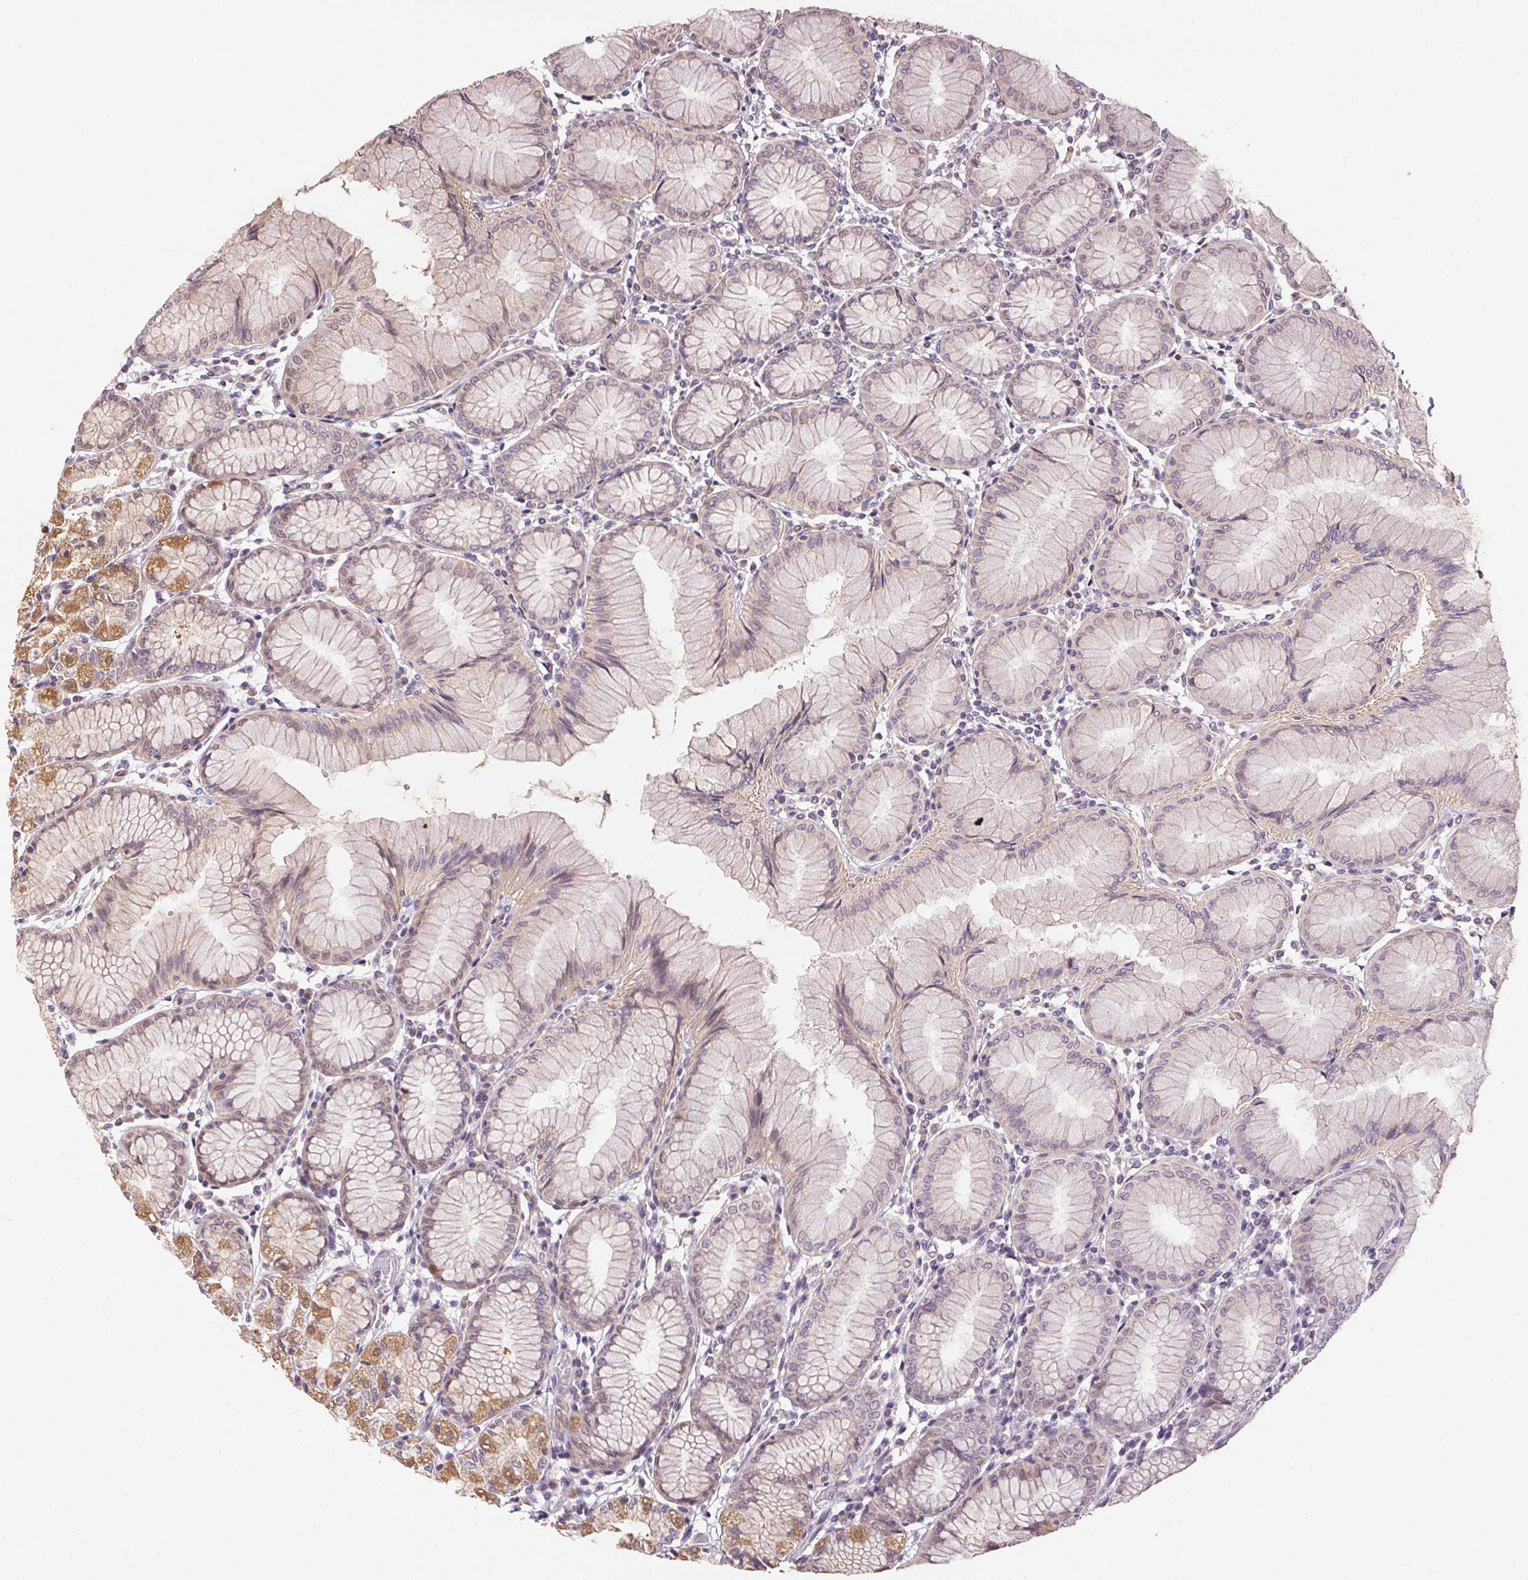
{"staining": {"intensity": "moderate", "quantity": "<25%", "location": "cytoplasmic/membranous"}, "tissue": "stomach", "cell_type": "Glandular cells", "image_type": "normal", "snomed": [{"axis": "morphology", "description": "Normal tissue, NOS"}, {"axis": "topography", "description": "Stomach"}], "caption": "Immunohistochemistry staining of benign stomach, which reveals low levels of moderate cytoplasmic/membranous staining in about <25% of glandular cells indicating moderate cytoplasmic/membranous protein expression. The staining was performed using DAB (brown) for protein detection and nuclei were counterstained in hematoxylin (blue).", "gene": "SC5D", "patient": {"sex": "female", "age": 57}}